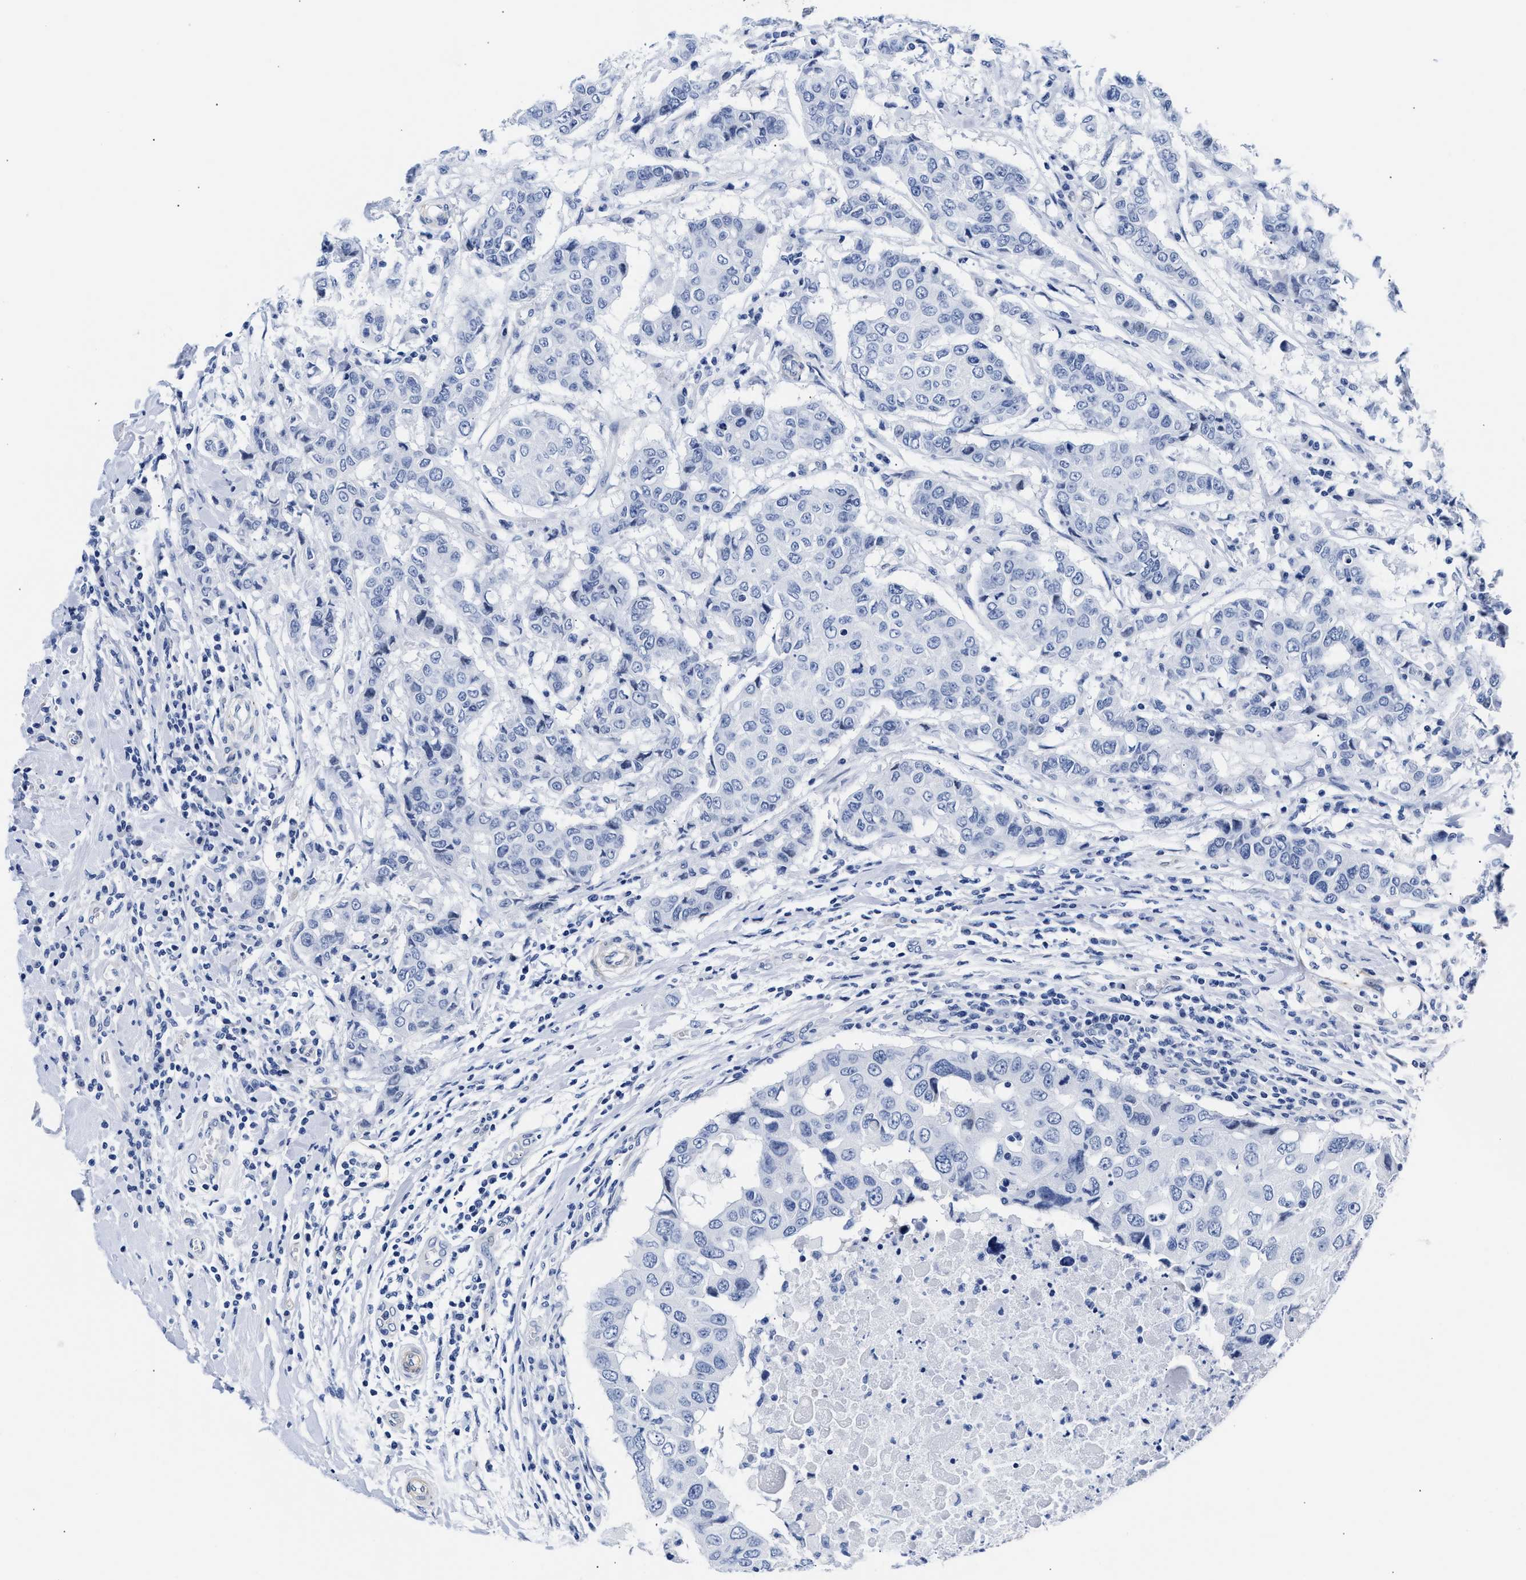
{"staining": {"intensity": "negative", "quantity": "none", "location": "none"}, "tissue": "breast cancer", "cell_type": "Tumor cells", "image_type": "cancer", "snomed": [{"axis": "morphology", "description": "Duct carcinoma"}, {"axis": "topography", "description": "Breast"}], "caption": "This is an immunohistochemistry histopathology image of breast cancer (invasive ductal carcinoma). There is no positivity in tumor cells.", "gene": "TRIM29", "patient": {"sex": "female", "age": 27}}